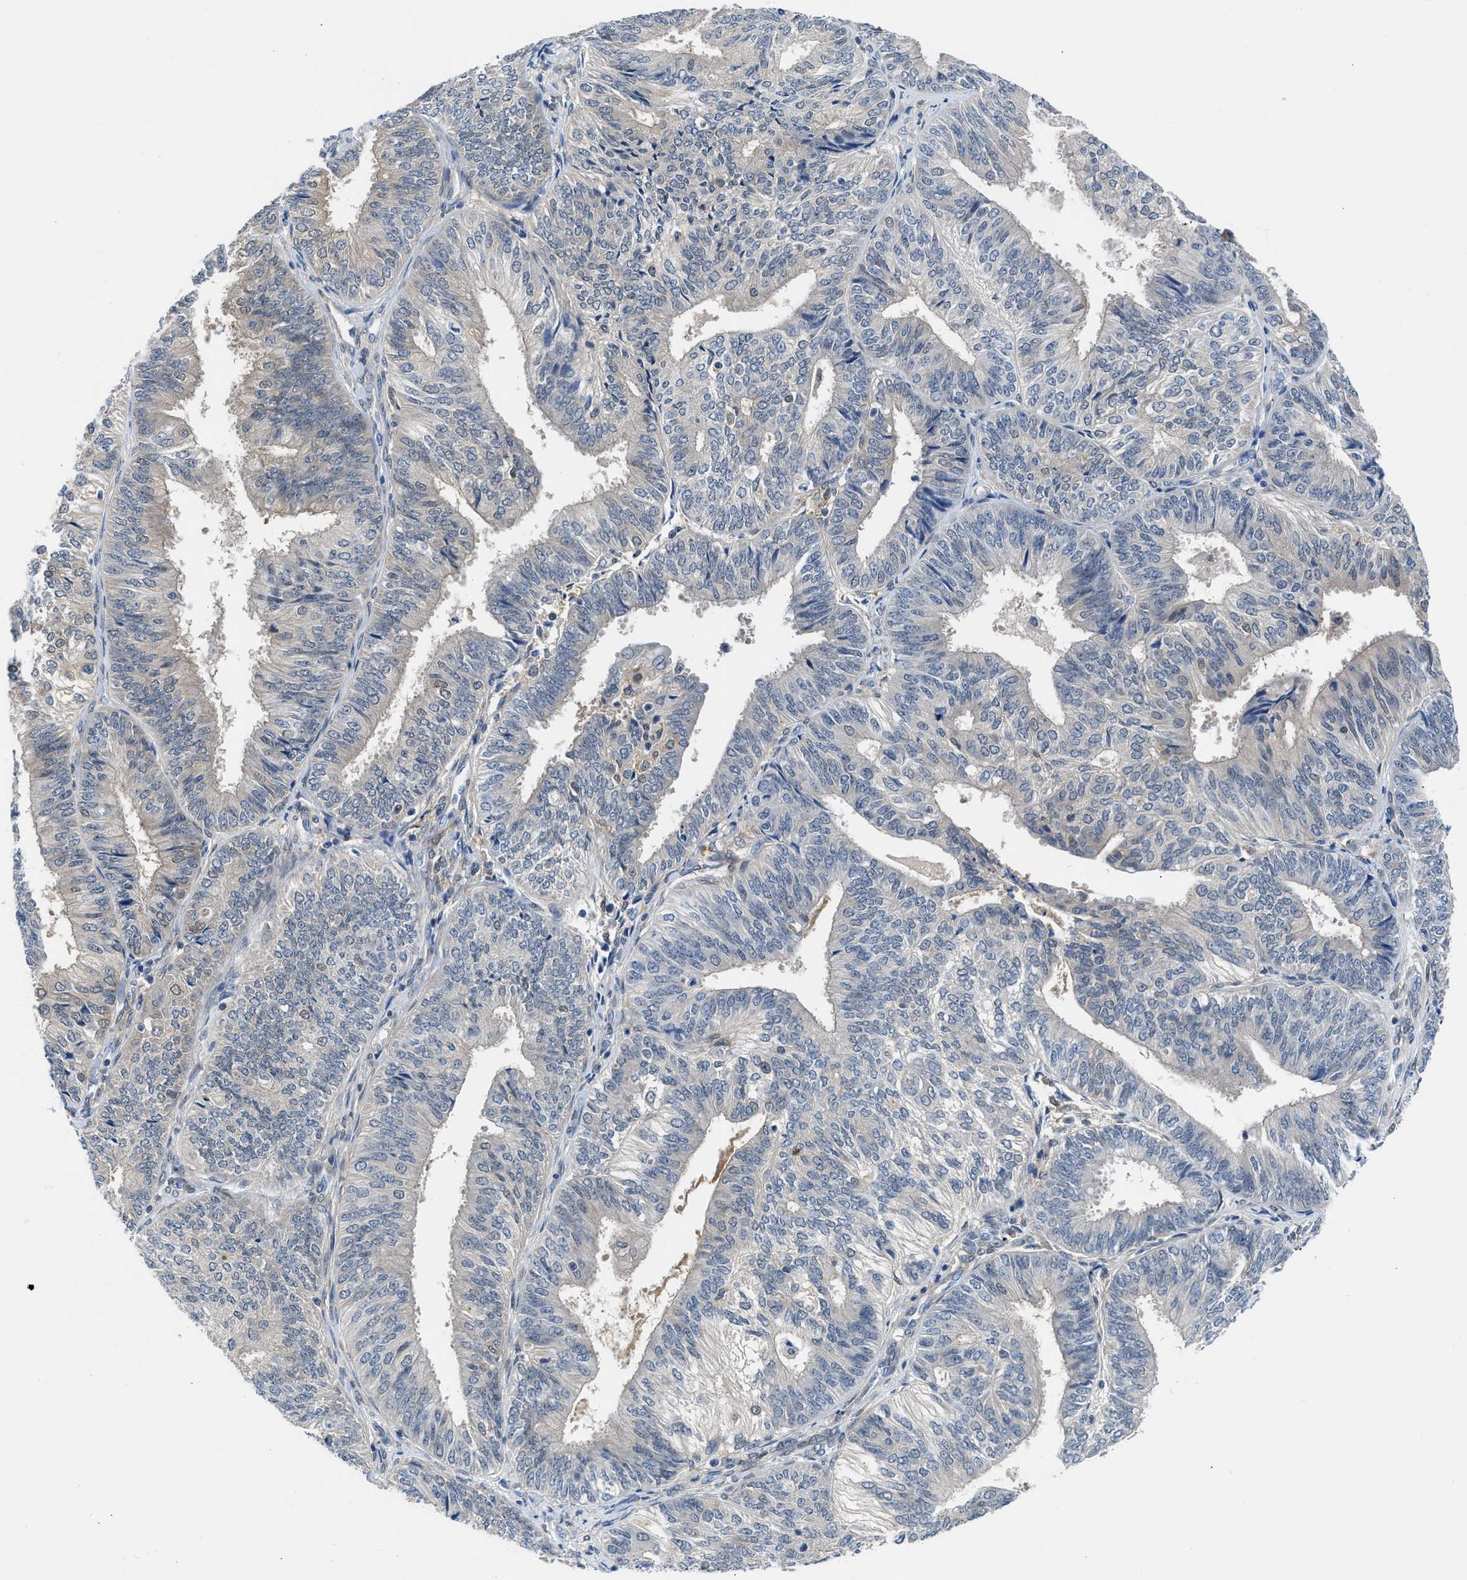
{"staining": {"intensity": "negative", "quantity": "none", "location": "none"}, "tissue": "endometrial cancer", "cell_type": "Tumor cells", "image_type": "cancer", "snomed": [{"axis": "morphology", "description": "Adenocarcinoma, NOS"}, {"axis": "topography", "description": "Endometrium"}], "caption": "This image is of endometrial cancer (adenocarcinoma) stained with immunohistochemistry (IHC) to label a protein in brown with the nuclei are counter-stained blue. There is no expression in tumor cells. (IHC, brightfield microscopy, high magnification).", "gene": "CBR1", "patient": {"sex": "female", "age": 58}}